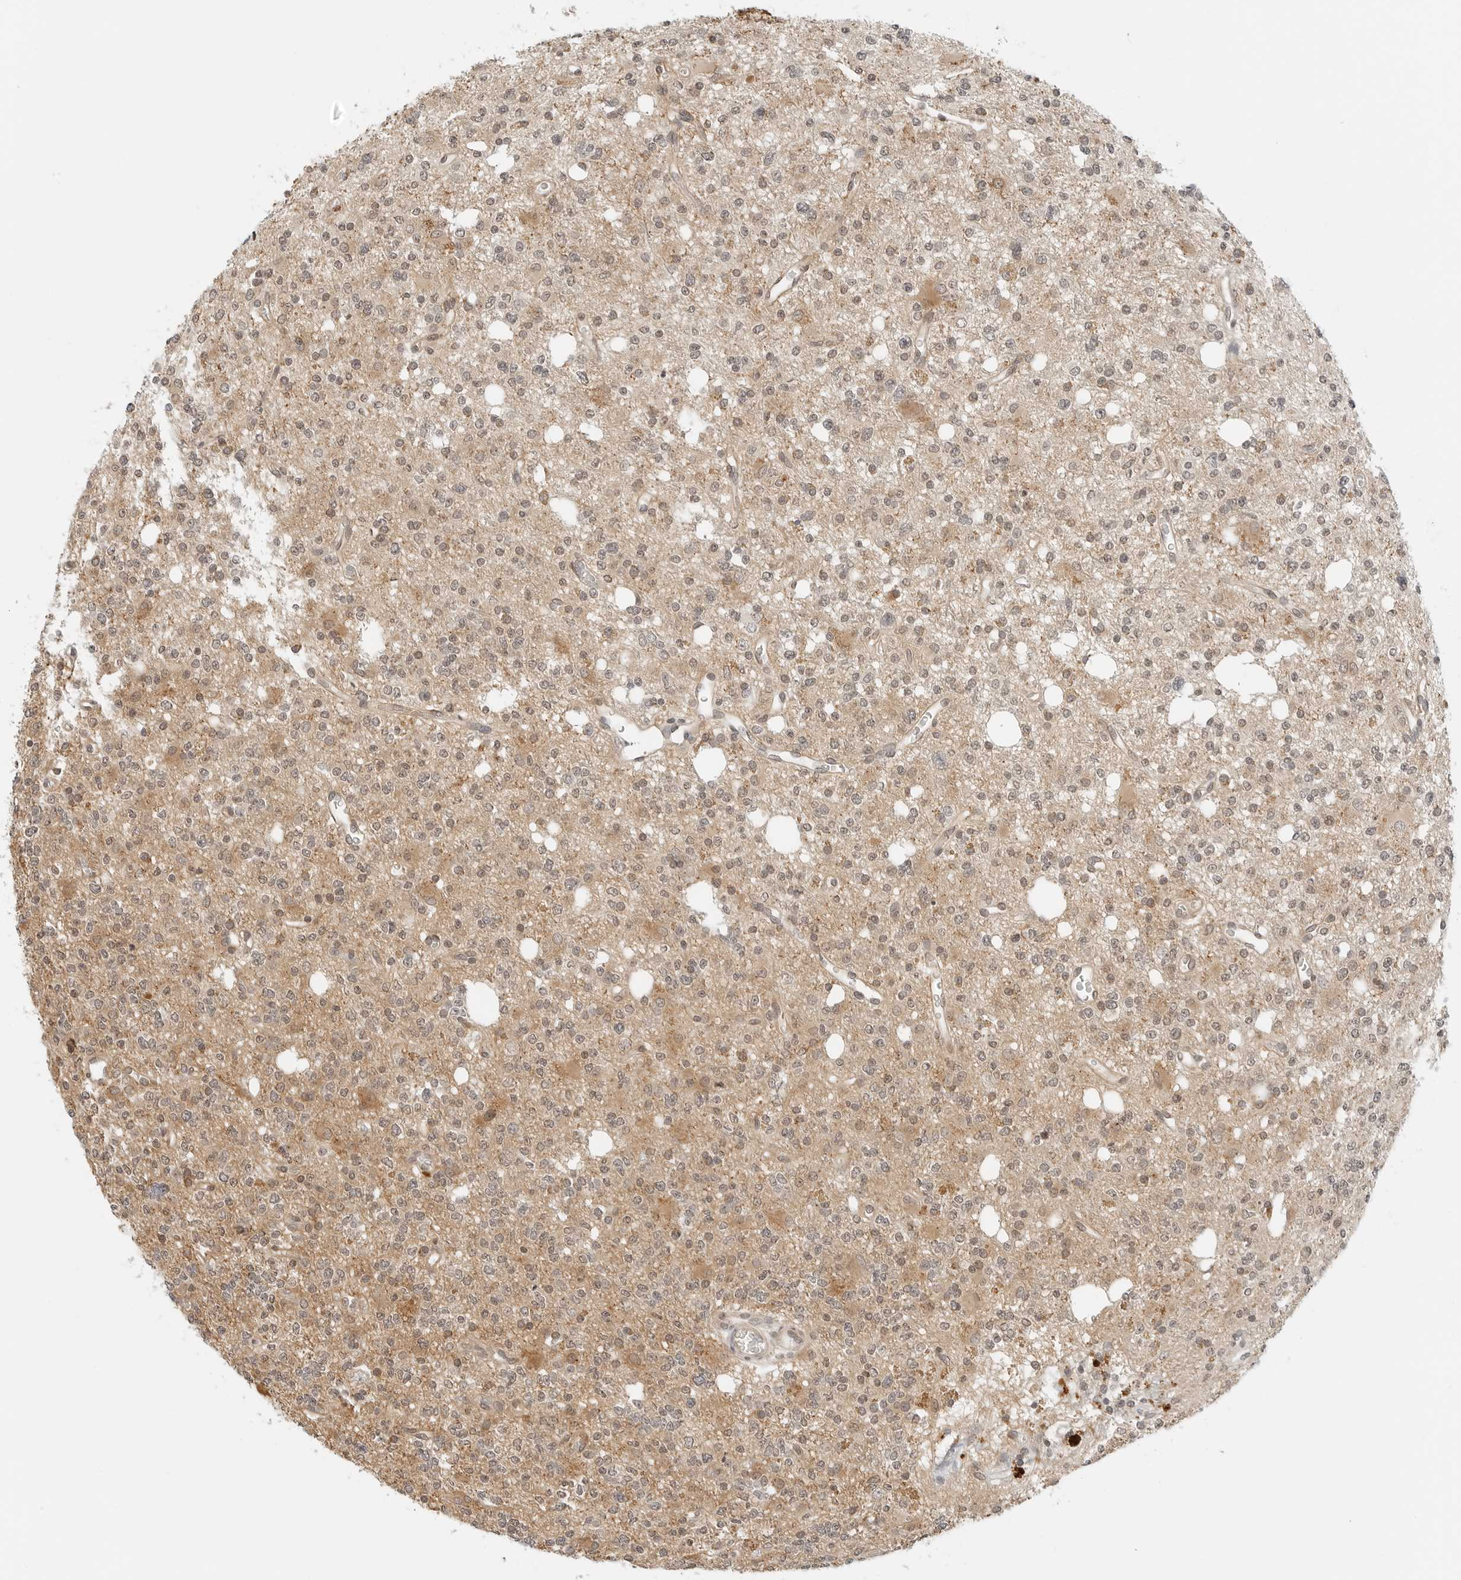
{"staining": {"intensity": "weak", "quantity": "25%-75%", "location": "cytoplasmic/membranous,nuclear"}, "tissue": "glioma", "cell_type": "Tumor cells", "image_type": "cancer", "snomed": [{"axis": "morphology", "description": "Glioma, malignant, High grade"}, {"axis": "topography", "description": "Brain"}], "caption": "Glioma stained with immunohistochemistry exhibits weak cytoplasmic/membranous and nuclear expression in about 25%-75% of tumor cells.", "gene": "IQCC", "patient": {"sex": "female", "age": 62}}